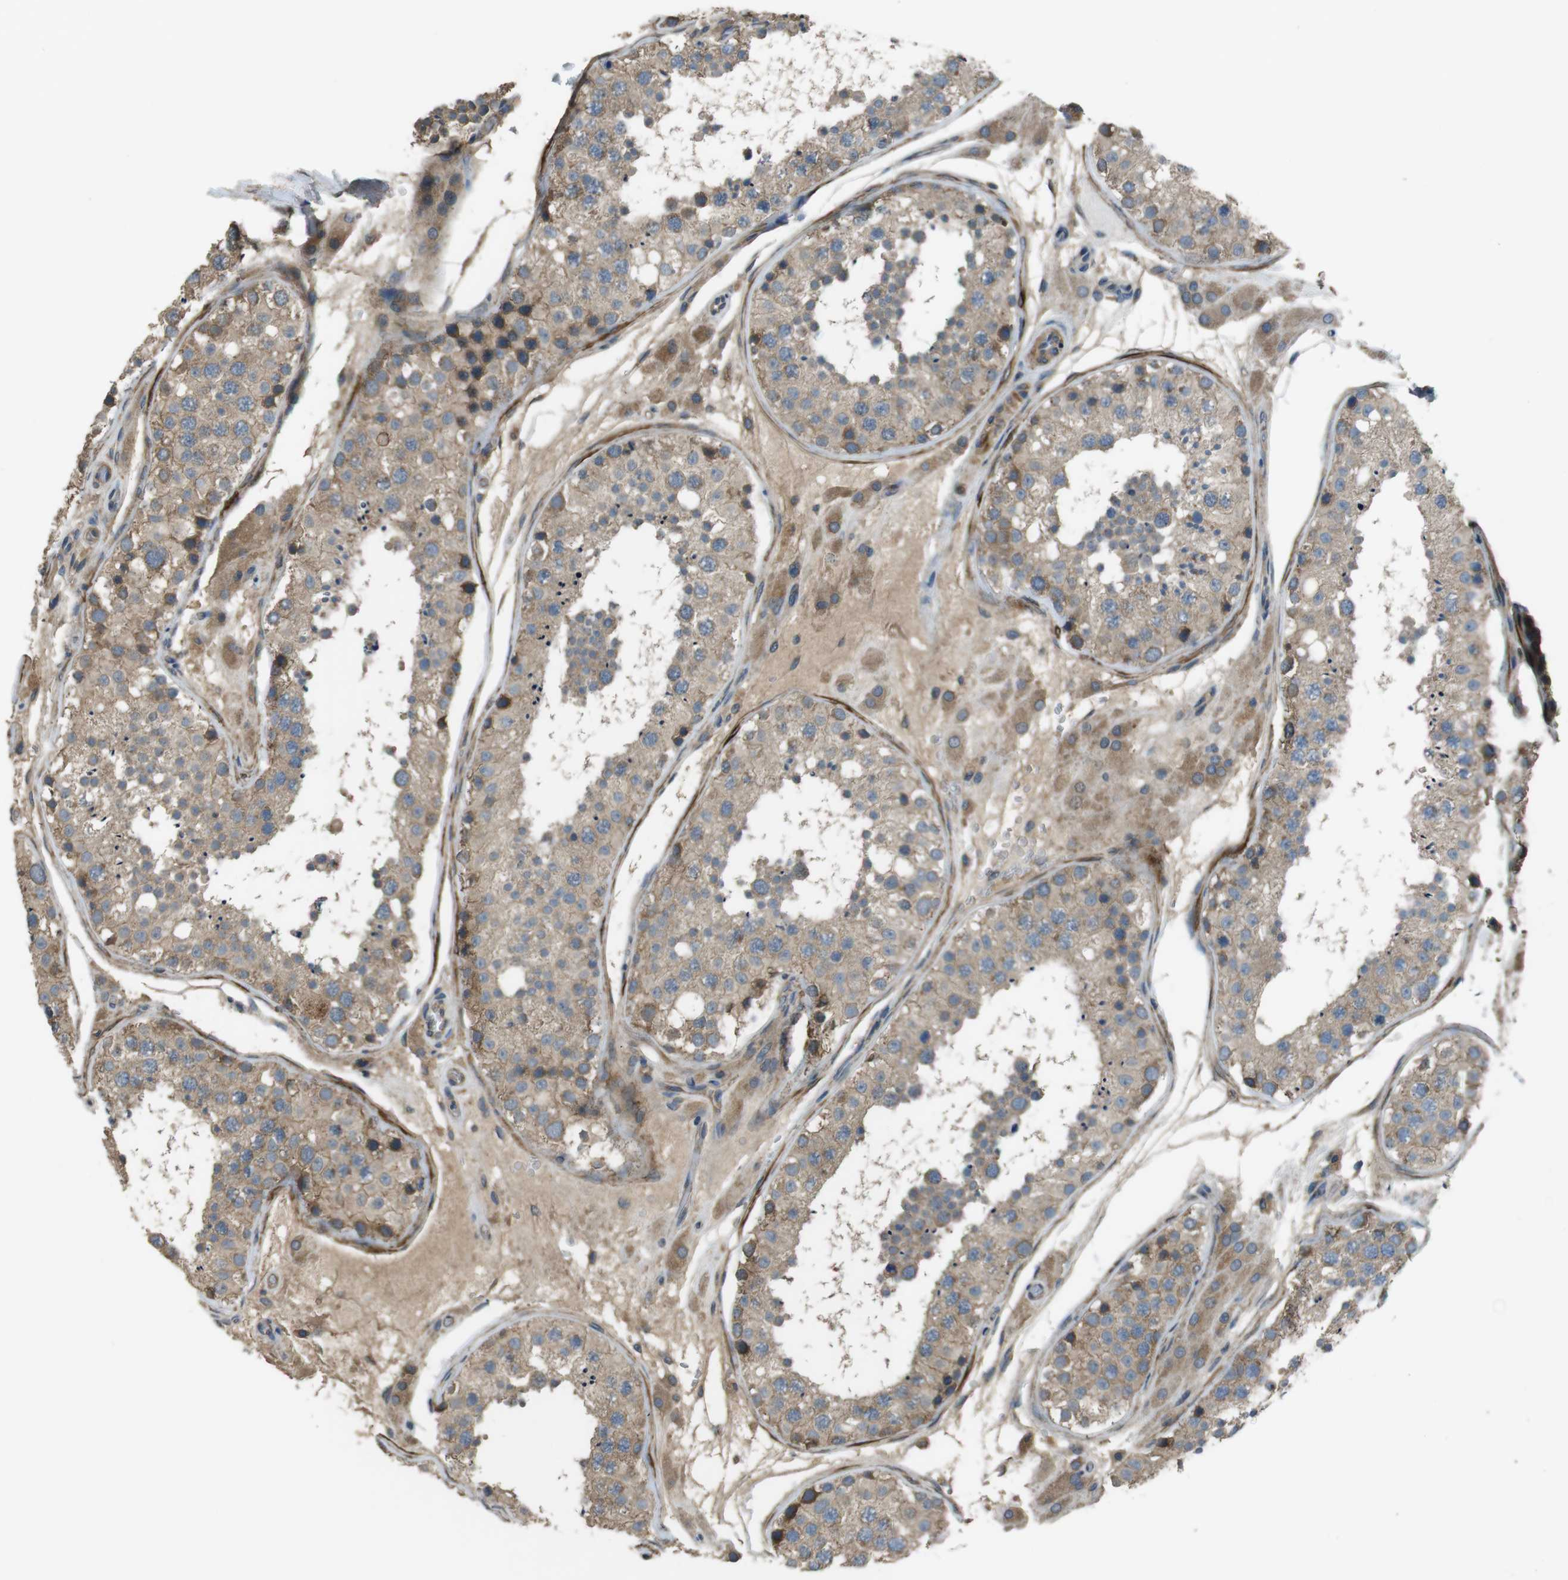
{"staining": {"intensity": "weak", "quantity": ">75%", "location": "cytoplasmic/membranous"}, "tissue": "testis", "cell_type": "Cells in seminiferous ducts", "image_type": "normal", "snomed": [{"axis": "morphology", "description": "Normal tissue, NOS"}, {"axis": "topography", "description": "Testis"}], "caption": "A high-resolution micrograph shows immunohistochemistry (IHC) staining of normal testis, which displays weak cytoplasmic/membranous positivity in approximately >75% of cells in seminiferous ducts.", "gene": "FUT2", "patient": {"sex": "male", "age": 26}}